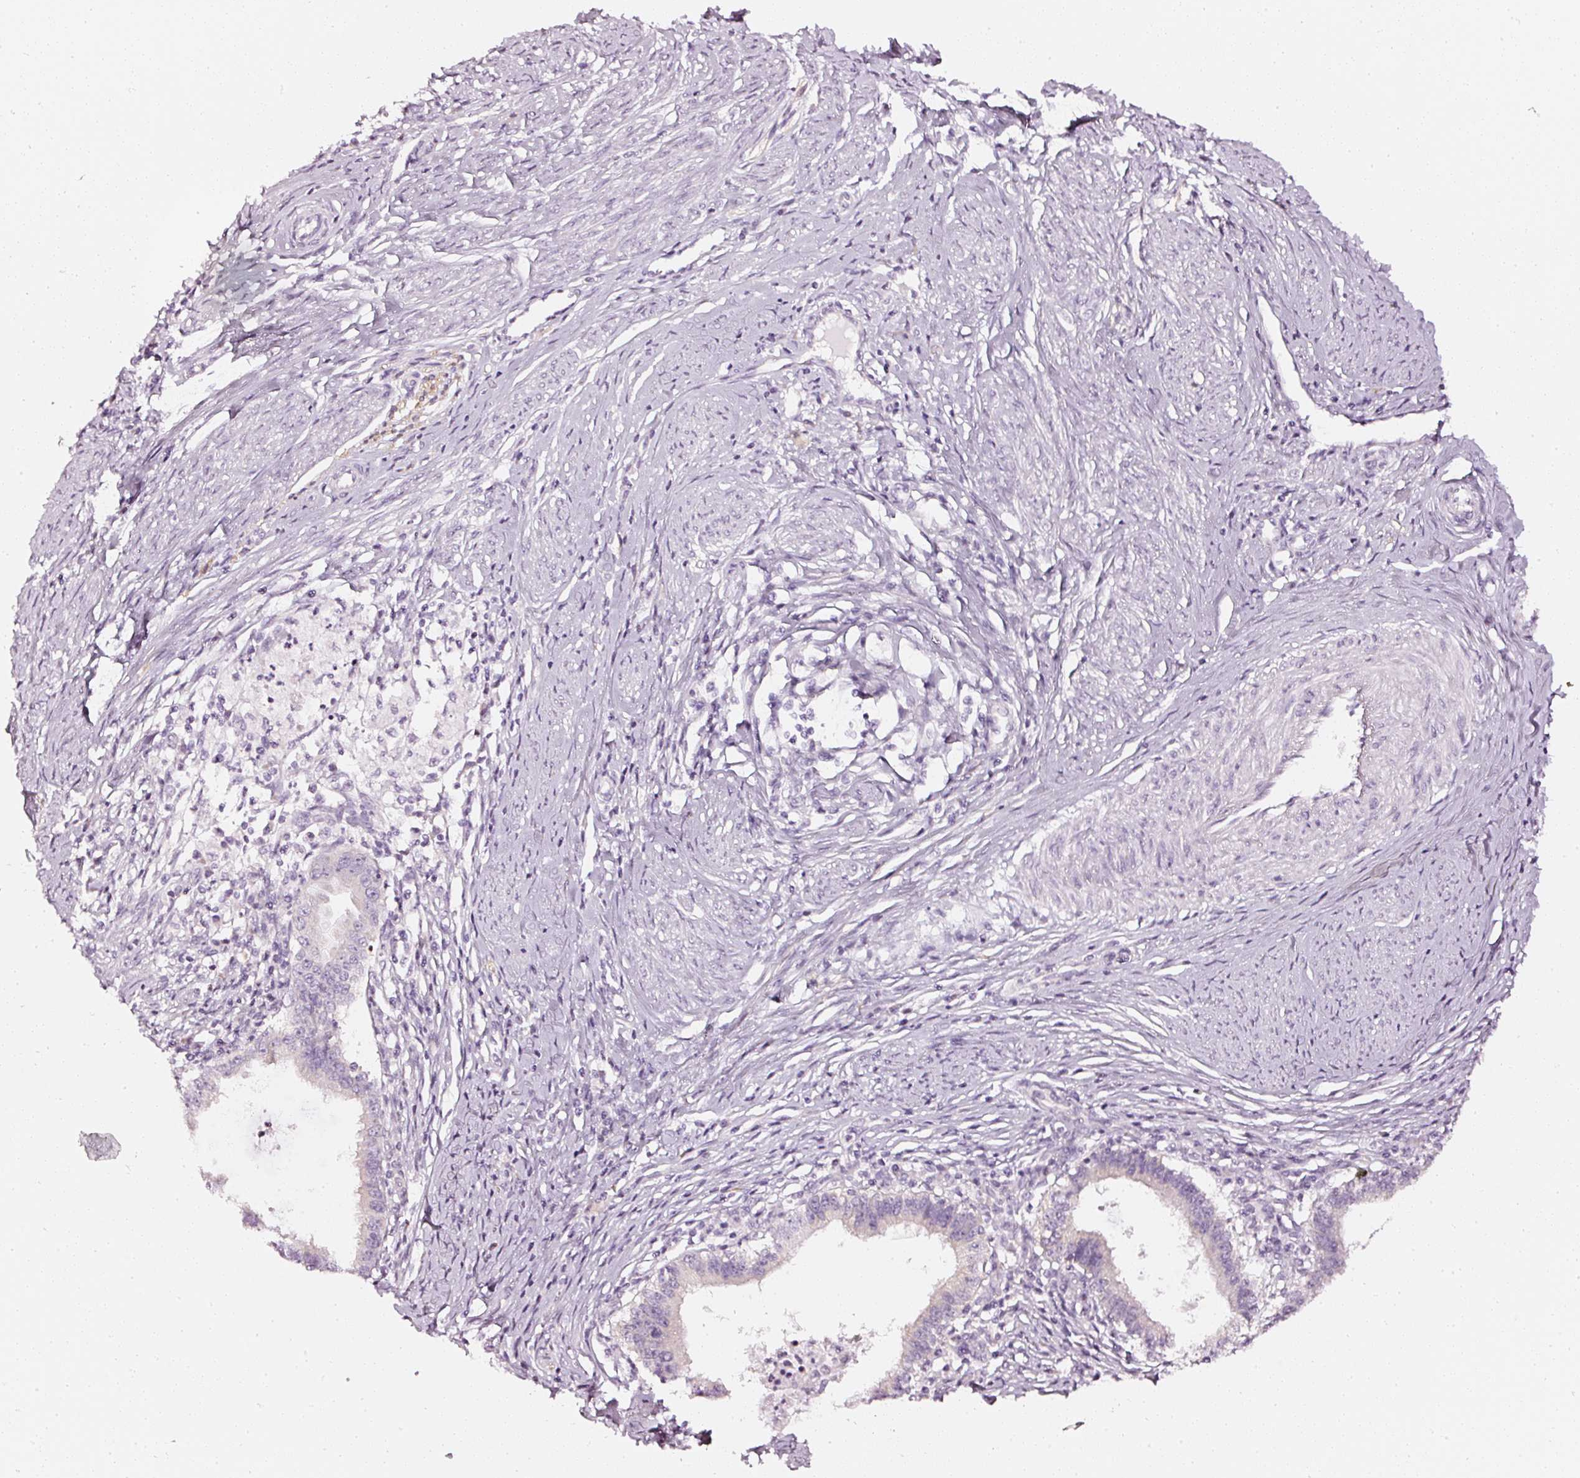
{"staining": {"intensity": "weak", "quantity": "25%-75%", "location": "cytoplasmic/membranous"}, "tissue": "cervical cancer", "cell_type": "Tumor cells", "image_type": "cancer", "snomed": [{"axis": "morphology", "description": "Adenocarcinoma, NOS"}, {"axis": "topography", "description": "Cervix"}], "caption": "The histopathology image demonstrates a brown stain indicating the presence of a protein in the cytoplasmic/membranous of tumor cells in cervical cancer.", "gene": "CNP", "patient": {"sex": "female", "age": 36}}